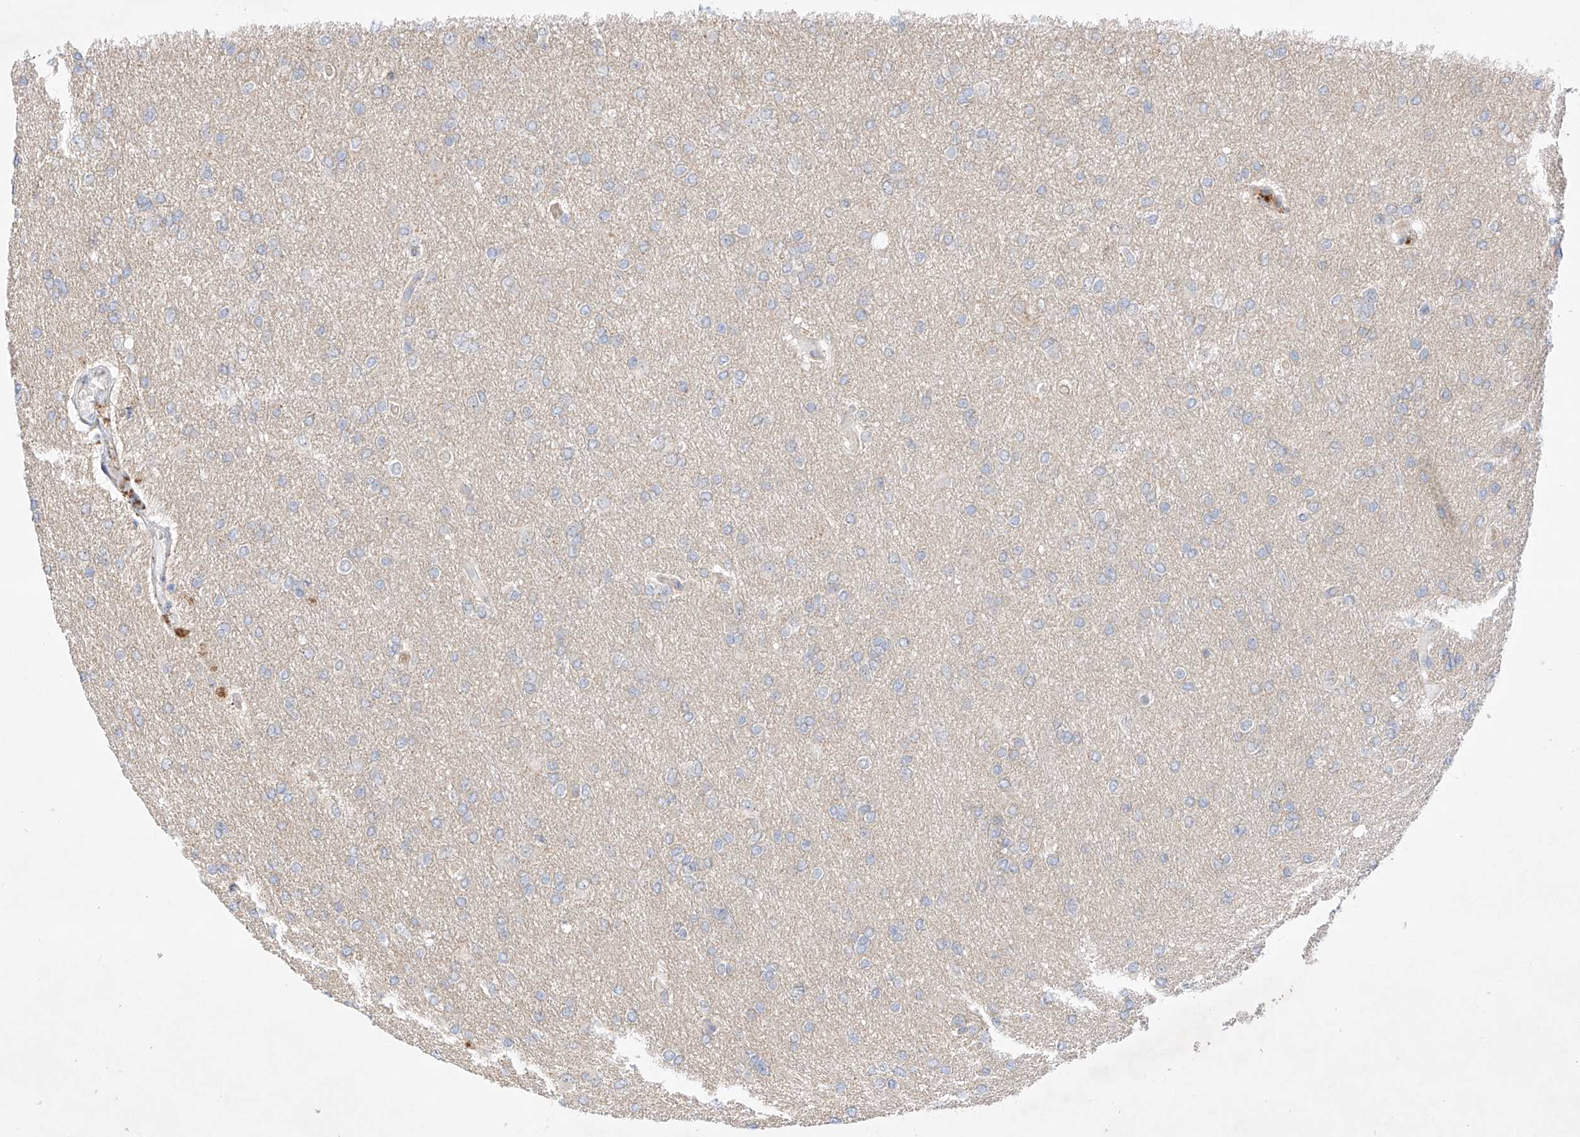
{"staining": {"intensity": "negative", "quantity": "none", "location": "none"}, "tissue": "glioma", "cell_type": "Tumor cells", "image_type": "cancer", "snomed": [{"axis": "morphology", "description": "Glioma, malignant, High grade"}, {"axis": "topography", "description": "Cerebral cortex"}], "caption": "Tumor cells are negative for protein expression in human glioma. Nuclei are stained in blue.", "gene": "IL22RA2", "patient": {"sex": "female", "age": 36}}